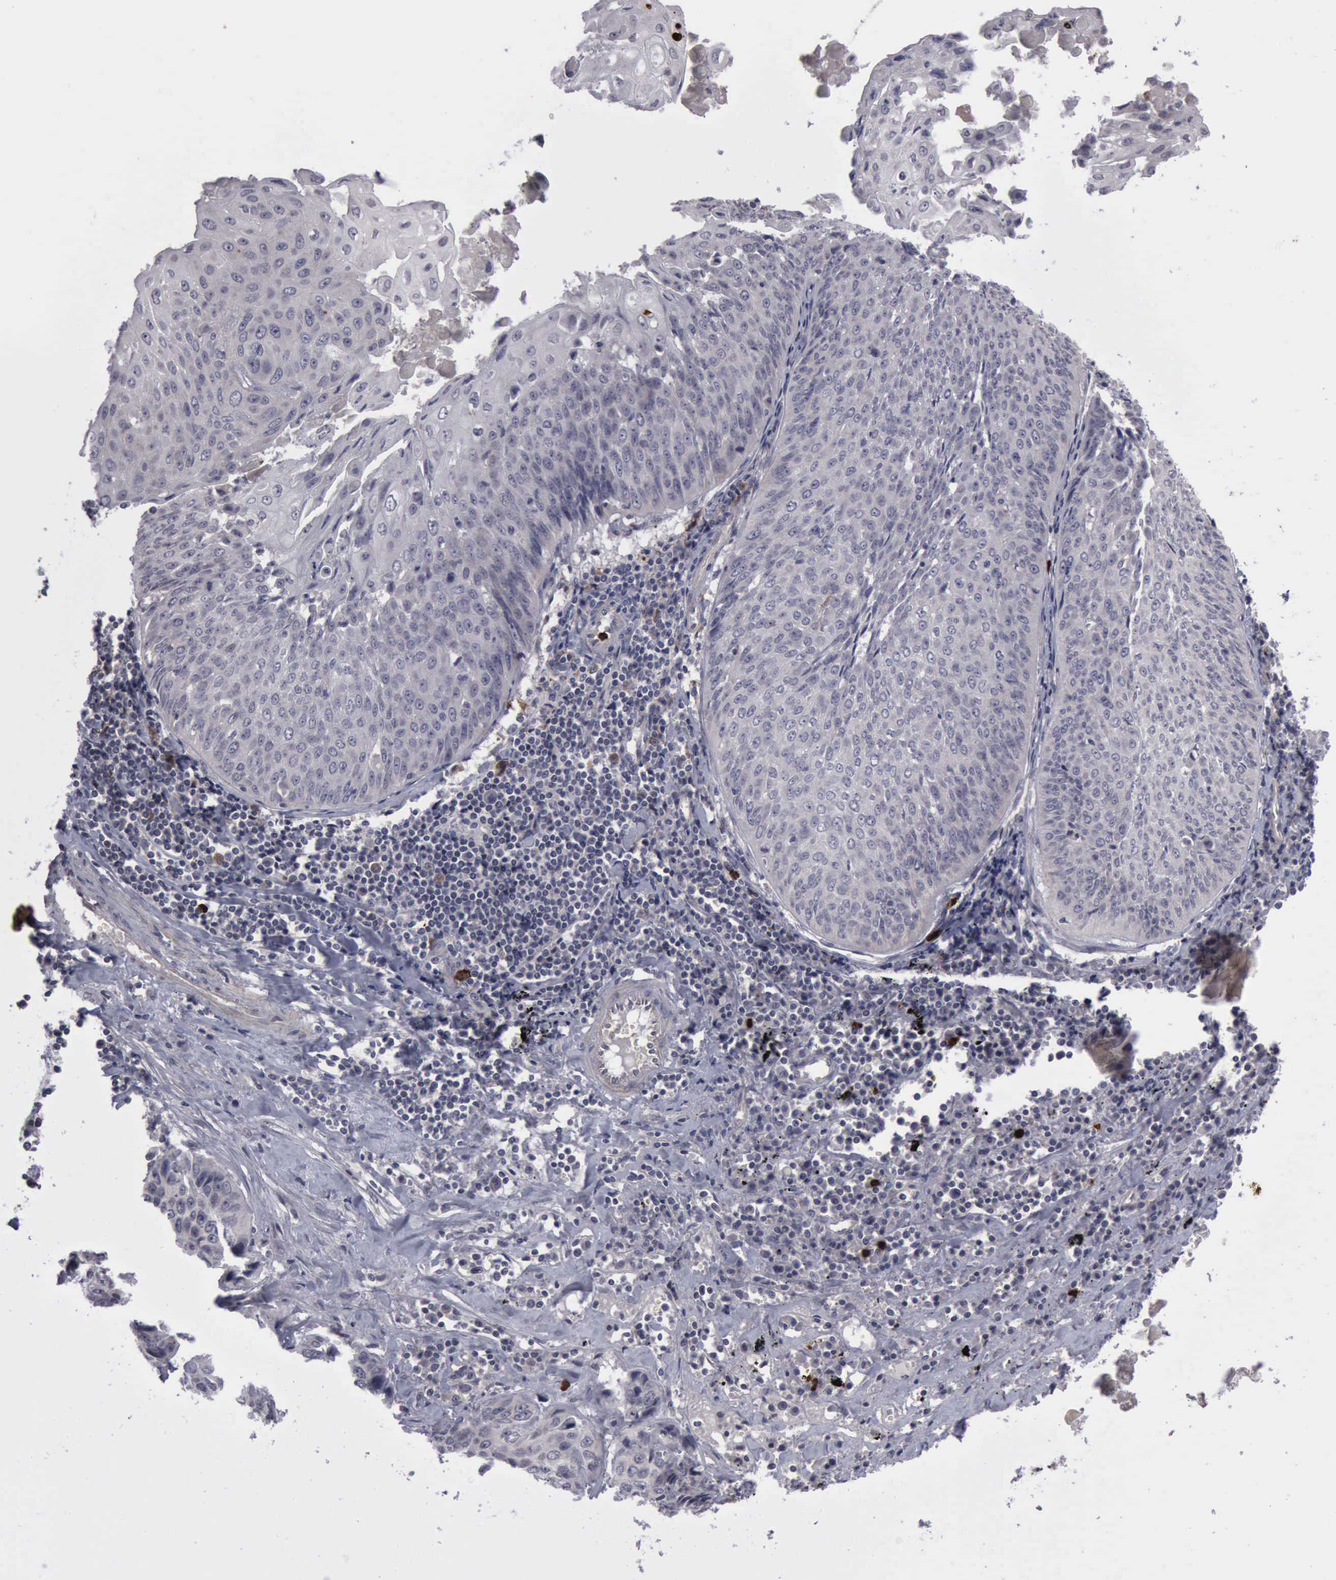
{"staining": {"intensity": "negative", "quantity": "none", "location": "none"}, "tissue": "lung cancer", "cell_type": "Tumor cells", "image_type": "cancer", "snomed": [{"axis": "morphology", "description": "Adenocarcinoma, NOS"}, {"axis": "topography", "description": "Lung"}], "caption": "IHC of lung adenocarcinoma displays no expression in tumor cells.", "gene": "MMP9", "patient": {"sex": "male", "age": 60}}